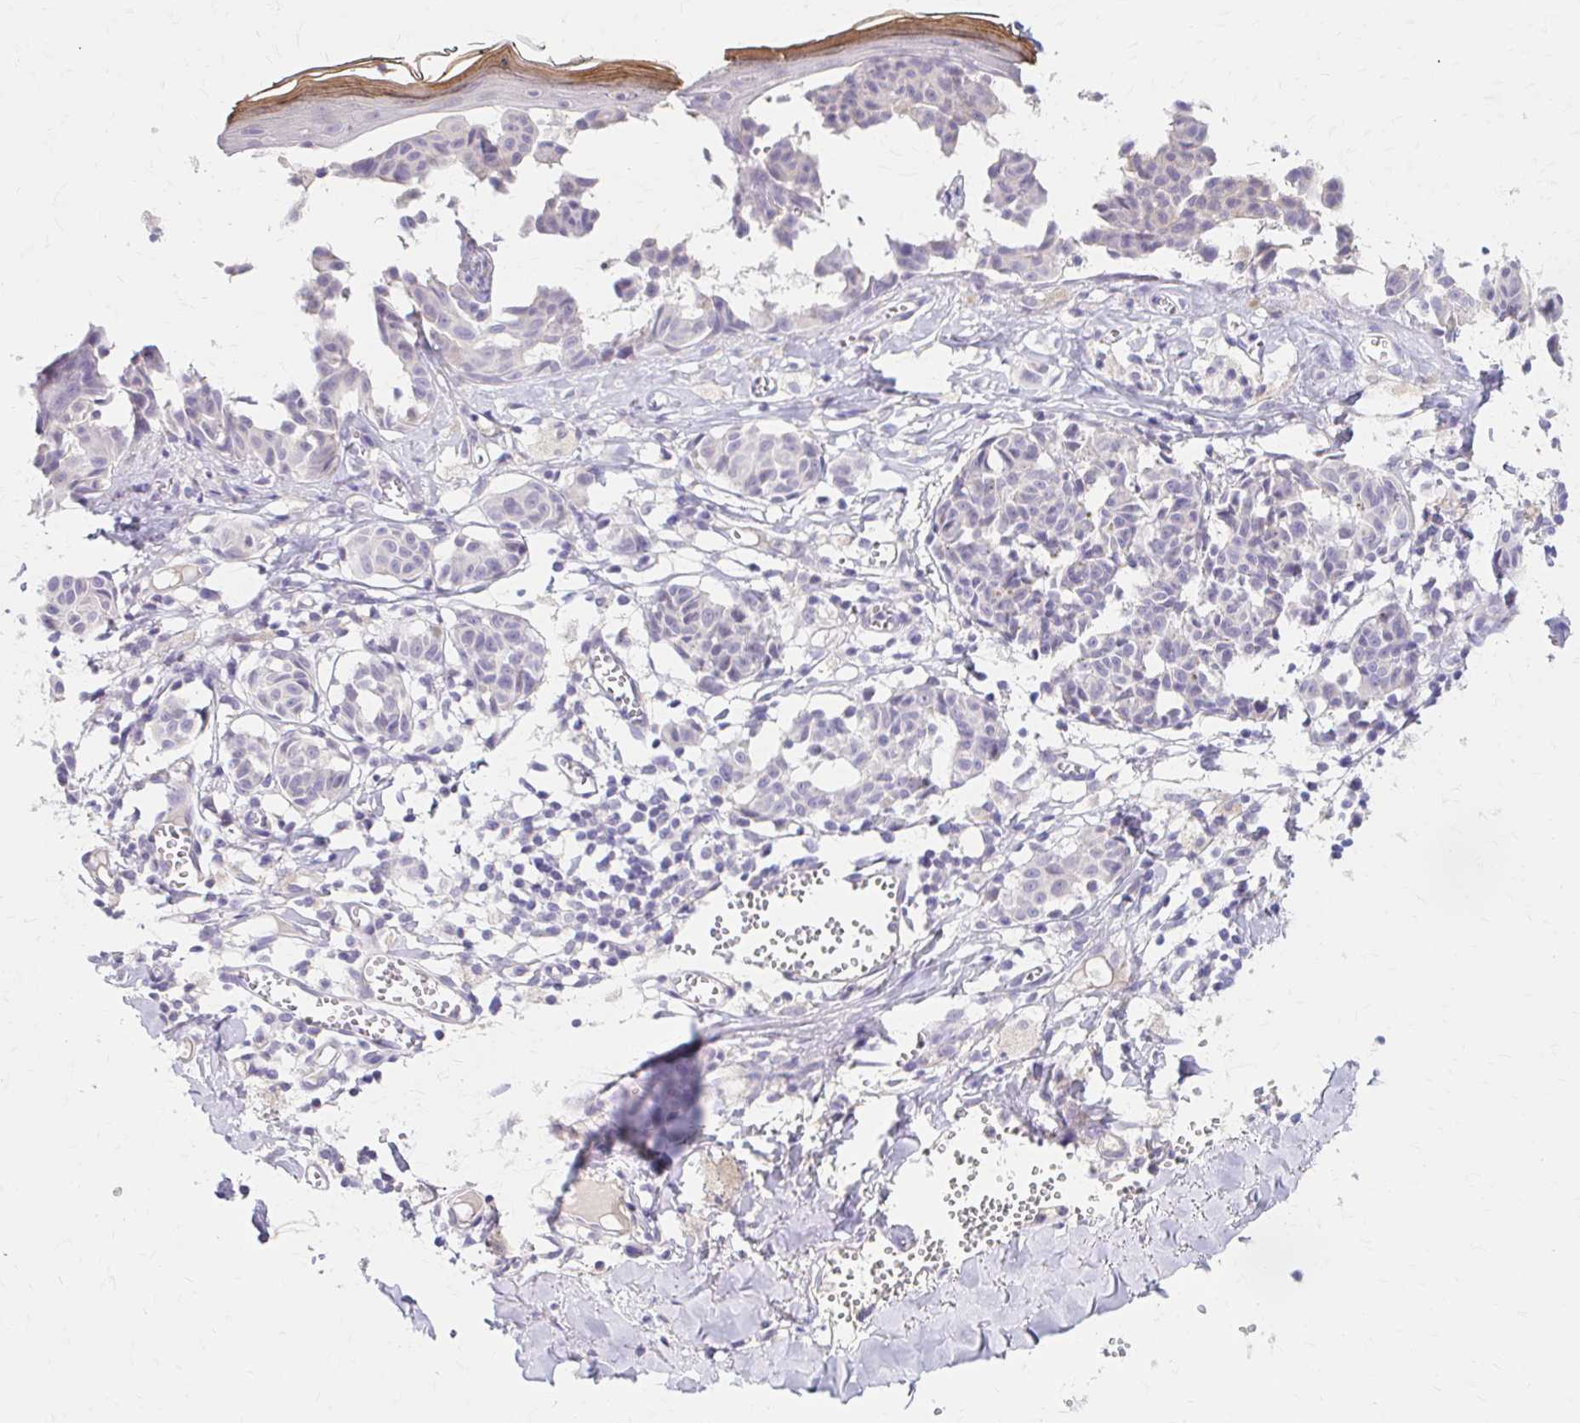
{"staining": {"intensity": "negative", "quantity": "none", "location": "none"}, "tissue": "melanoma", "cell_type": "Tumor cells", "image_type": "cancer", "snomed": [{"axis": "morphology", "description": "Malignant melanoma, NOS"}, {"axis": "topography", "description": "Skin"}], "caption": "High magnification brightfield microscopy of melanoma stained with DAB (brown) and counterstained with hematoxylin (blue): tumor cells show no significant positivity.", "gene": "AZGP1", "patient": {"sex": "female", "age": 43}}